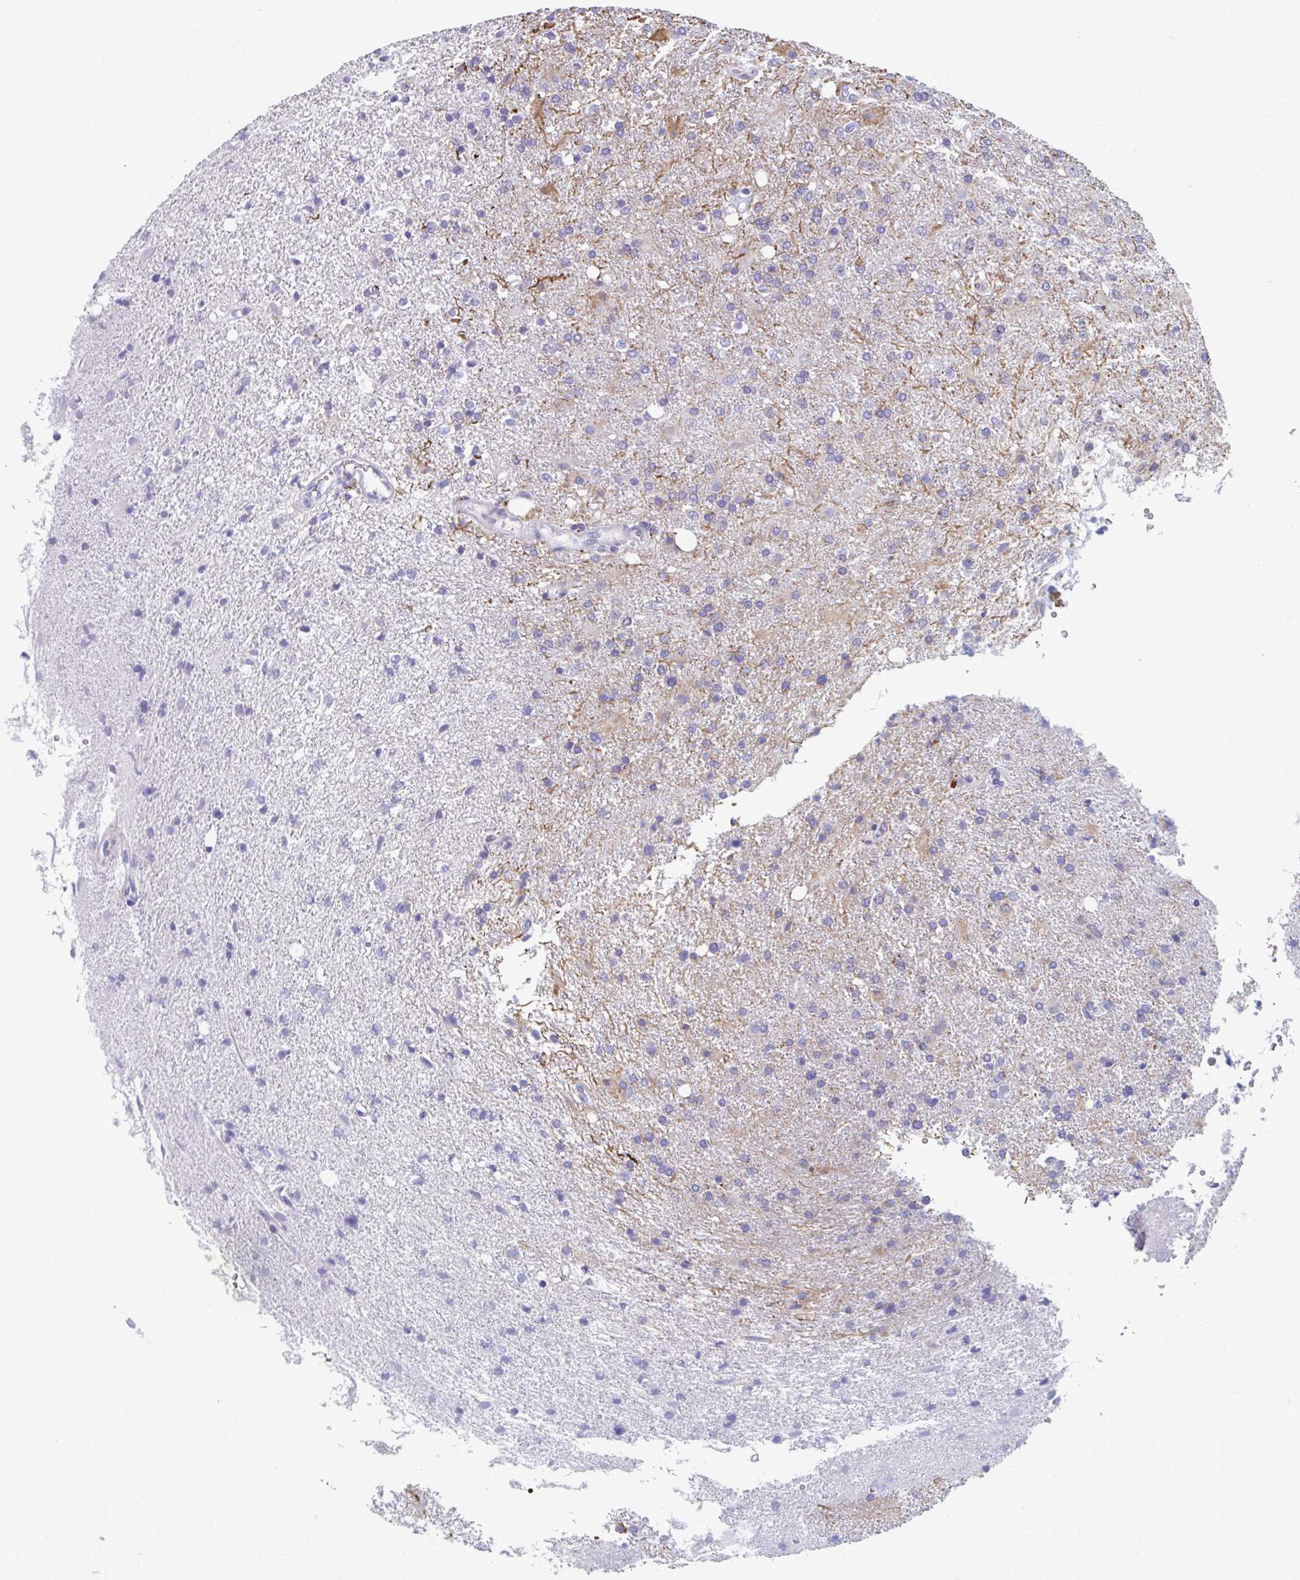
{"staining": {"intensity": "negative", "quantity": "none", "location": "none"}, "tissue": "glioma", "cell_type": "Tumor cells", "image_type": "cancer", "snomed": [{"axis": "morphology", "description": "Glioma, malignant, High grade"}, {"axis": "topography", "description": "Brain"}], "caption": "Glioma was stained to show a protein in brown. There is no significant staining in tumor cells. (DAB (3,3'-diaminobenzidine) immunohistochemistry visualized using brightfield microscopy, high magnification).", "gene": "ABHD16B", "patient": {"sex": "male", "age": 56}}